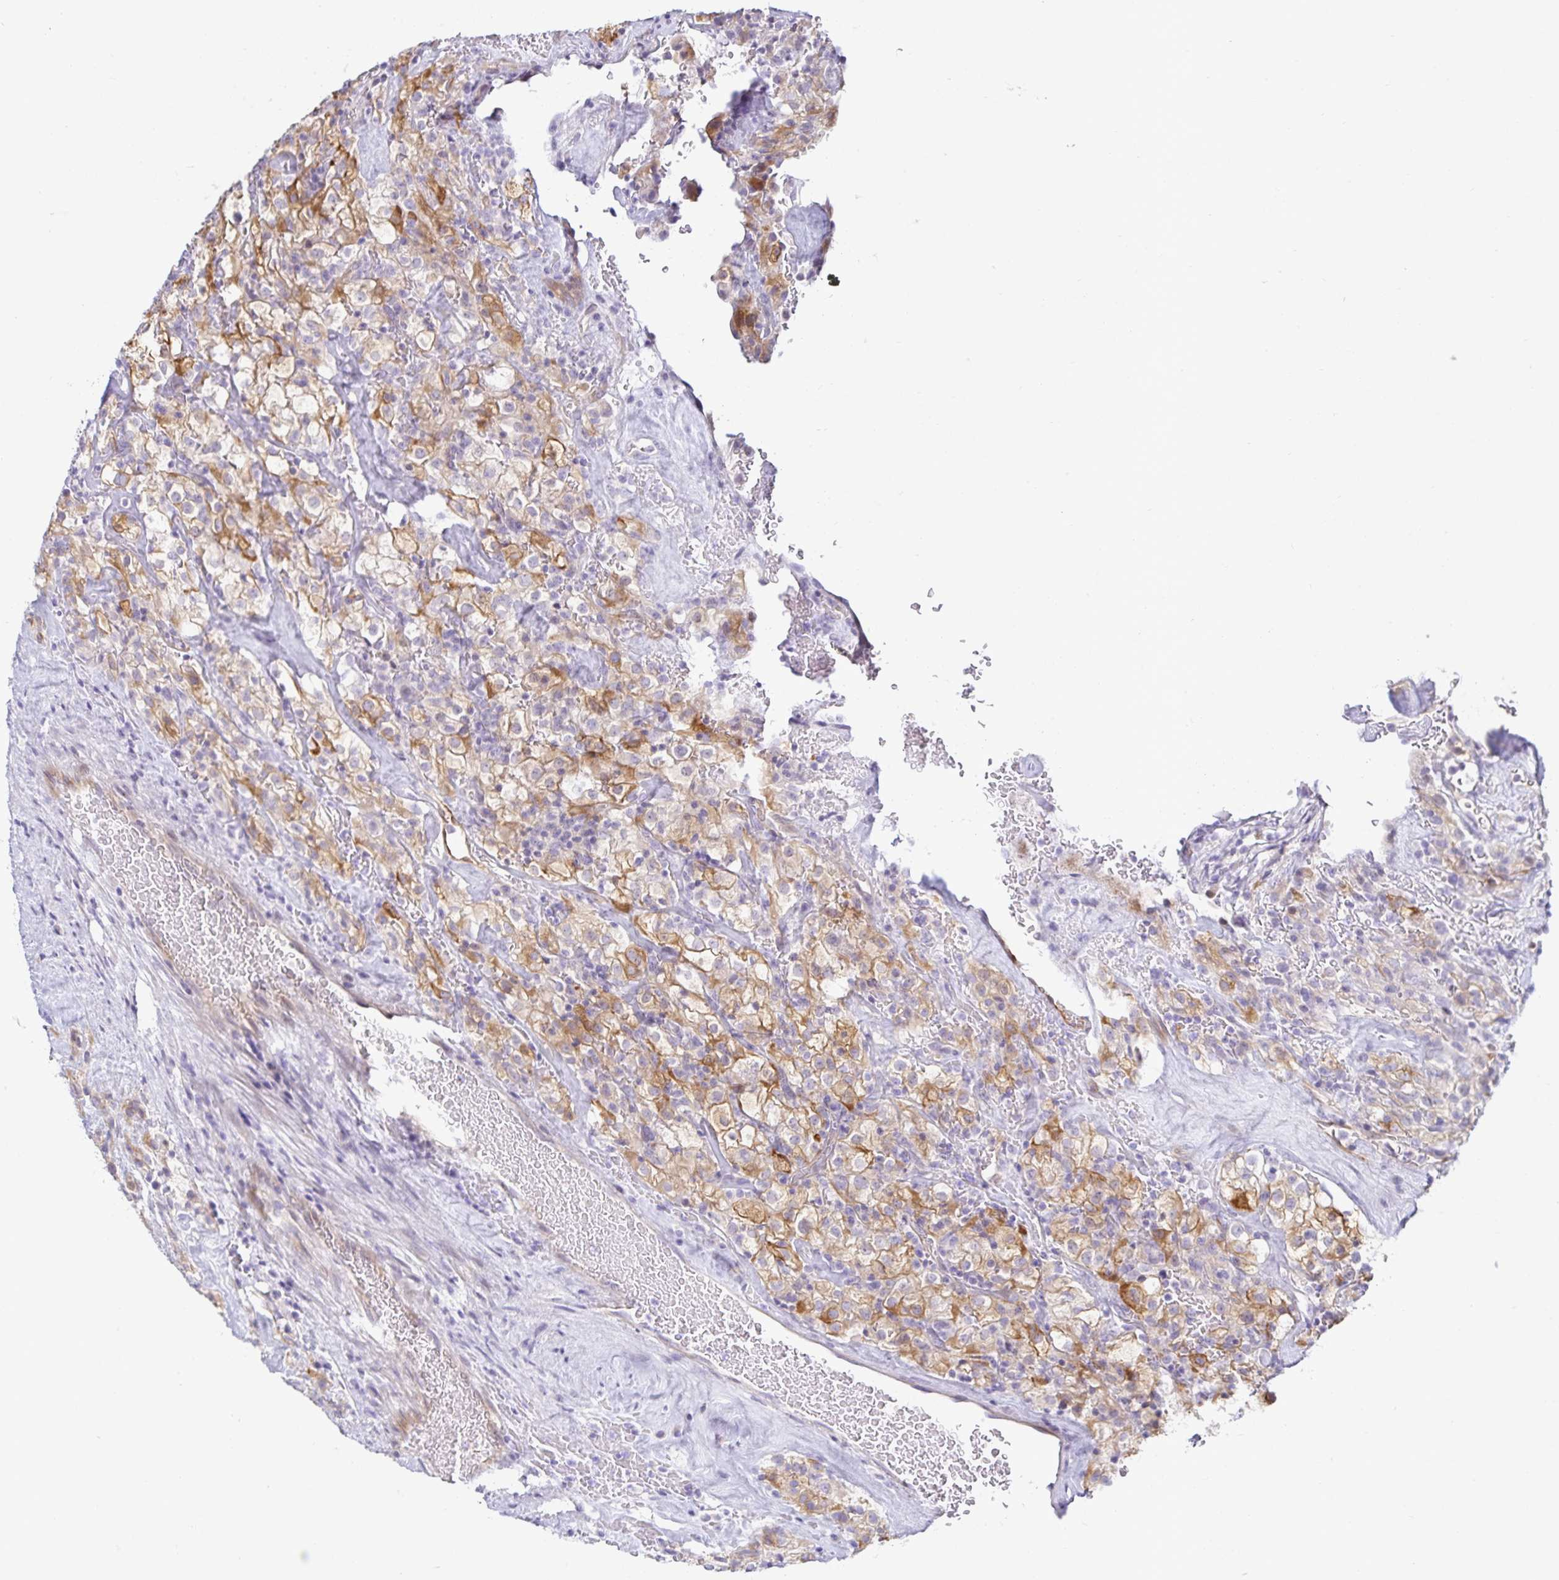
{"staining": {"intensity": "moderate", "quantity": "25%-75%", "location": "cytoplasmic/membranous"}, "tissue": "renal cancer", "cell_type": "Tumor cells", "image_type": "cancer", "snomed": [{"axis": "morphology", "description": "Adenocarcinoma, NOS"}, {"axis": "topography", "description": "Kidney"}], "caption": "Immunohistochemistry image of human renal cancer (adenocarcinoma) stained for a protein (brown), which reveals medium levels of moderate cytoplasmic/membranous staining in about 25%-75% of tumor cells.", "gene": "SPAG4", "patient": {"sex": "female", "age": 74}}